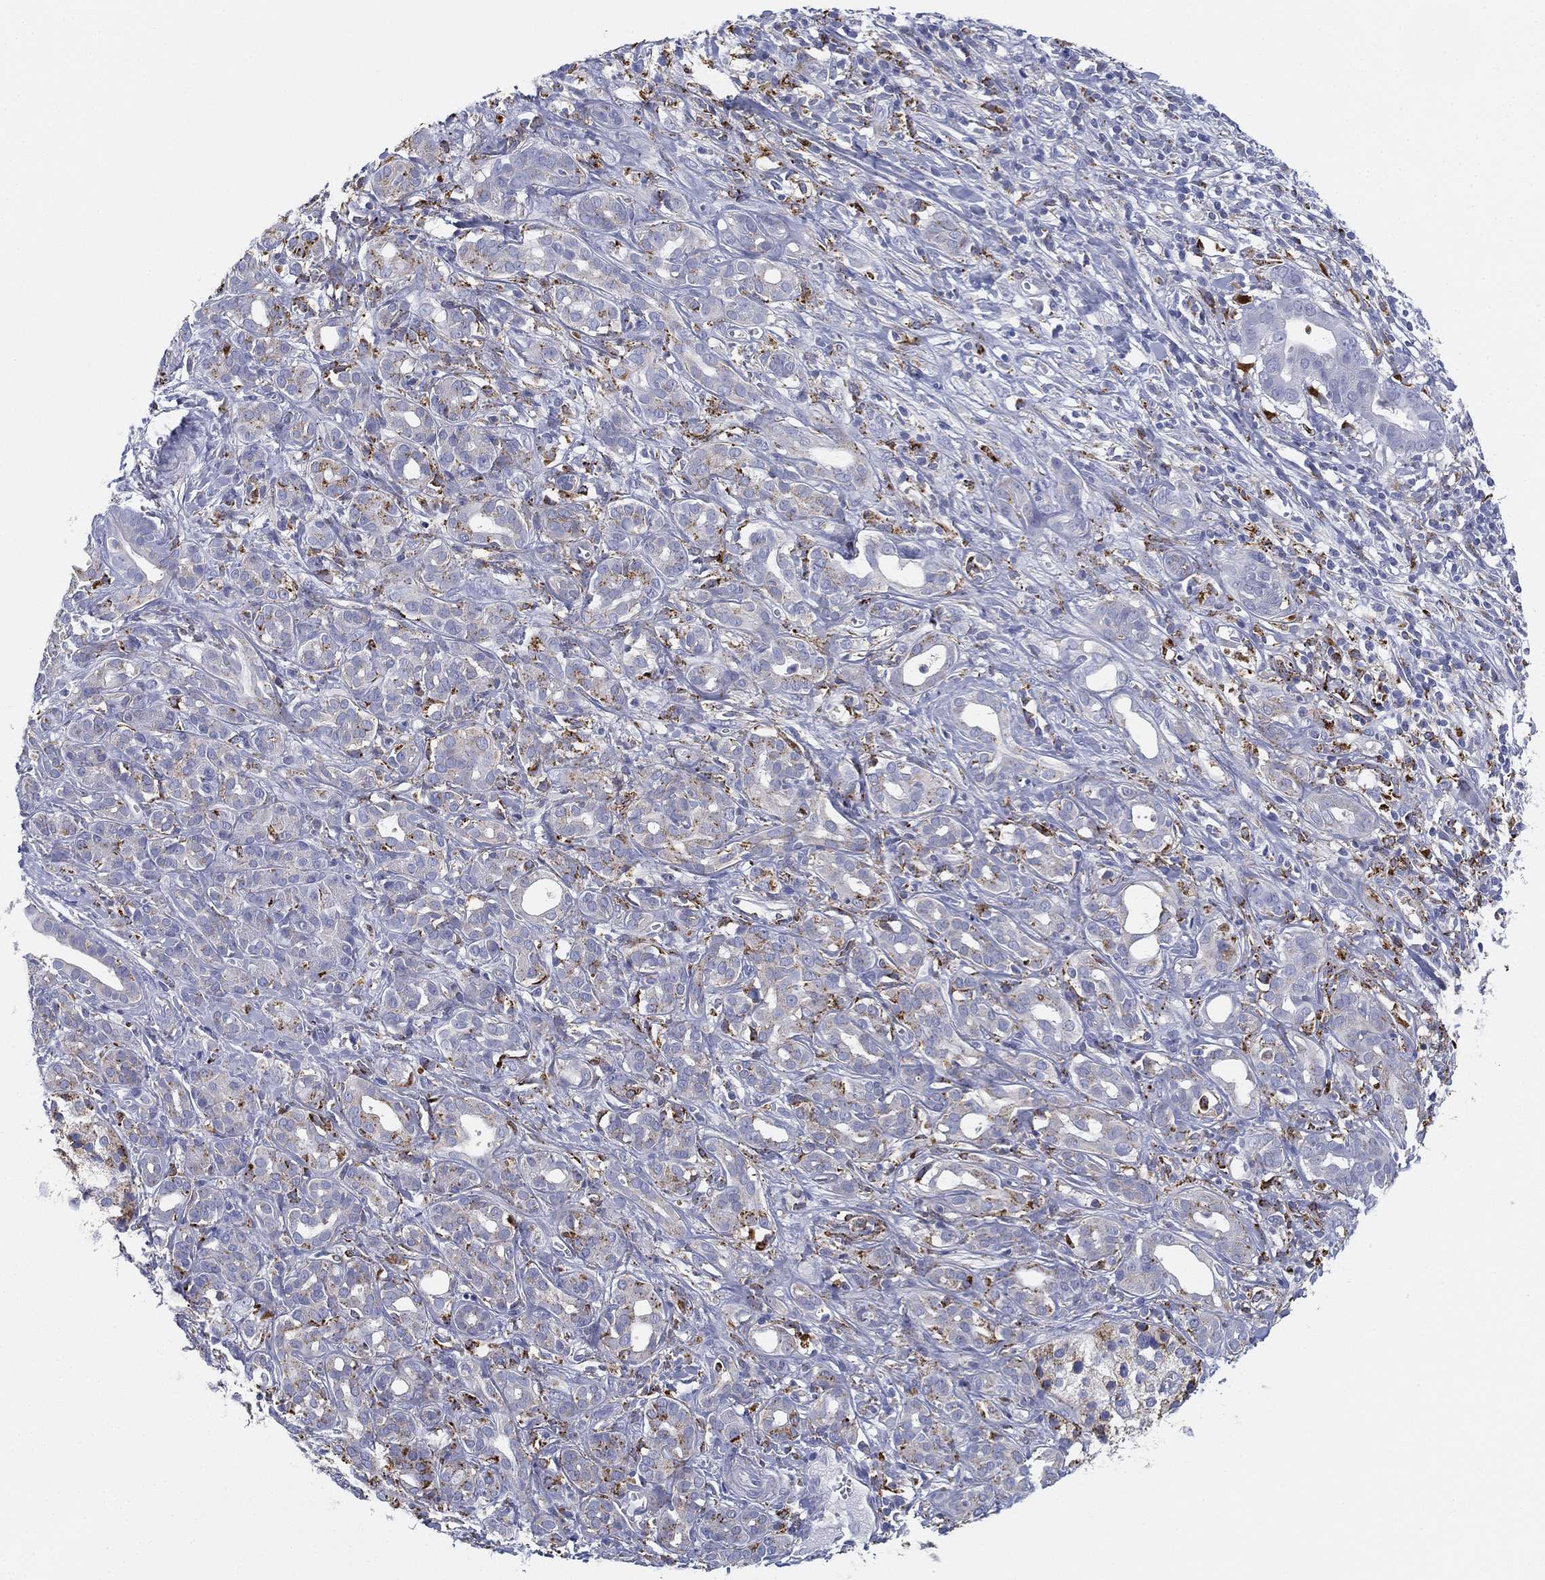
{"staining": {"intensity": "moderate", "quantity": "<25%", "location": "cytoplasmic/membranous"}, "tissue": "pancreatic cancer", "cell_type": "Tumor cells", "image_type": "cancer", "snomed": [{"axis": "morphology", "description": "Adenocarcinoma, NOS"}, {"axis": "topography", "description": "Pancreas"}], "caption": "This is an image of IHC staining of pancreatic cancer (adenocarcinoma), which shows moderate positivity in the cytoplasmic/membranous of tumor cells.", "gene": "NPC2", "patient": {"sex": "male", "age": 61}}